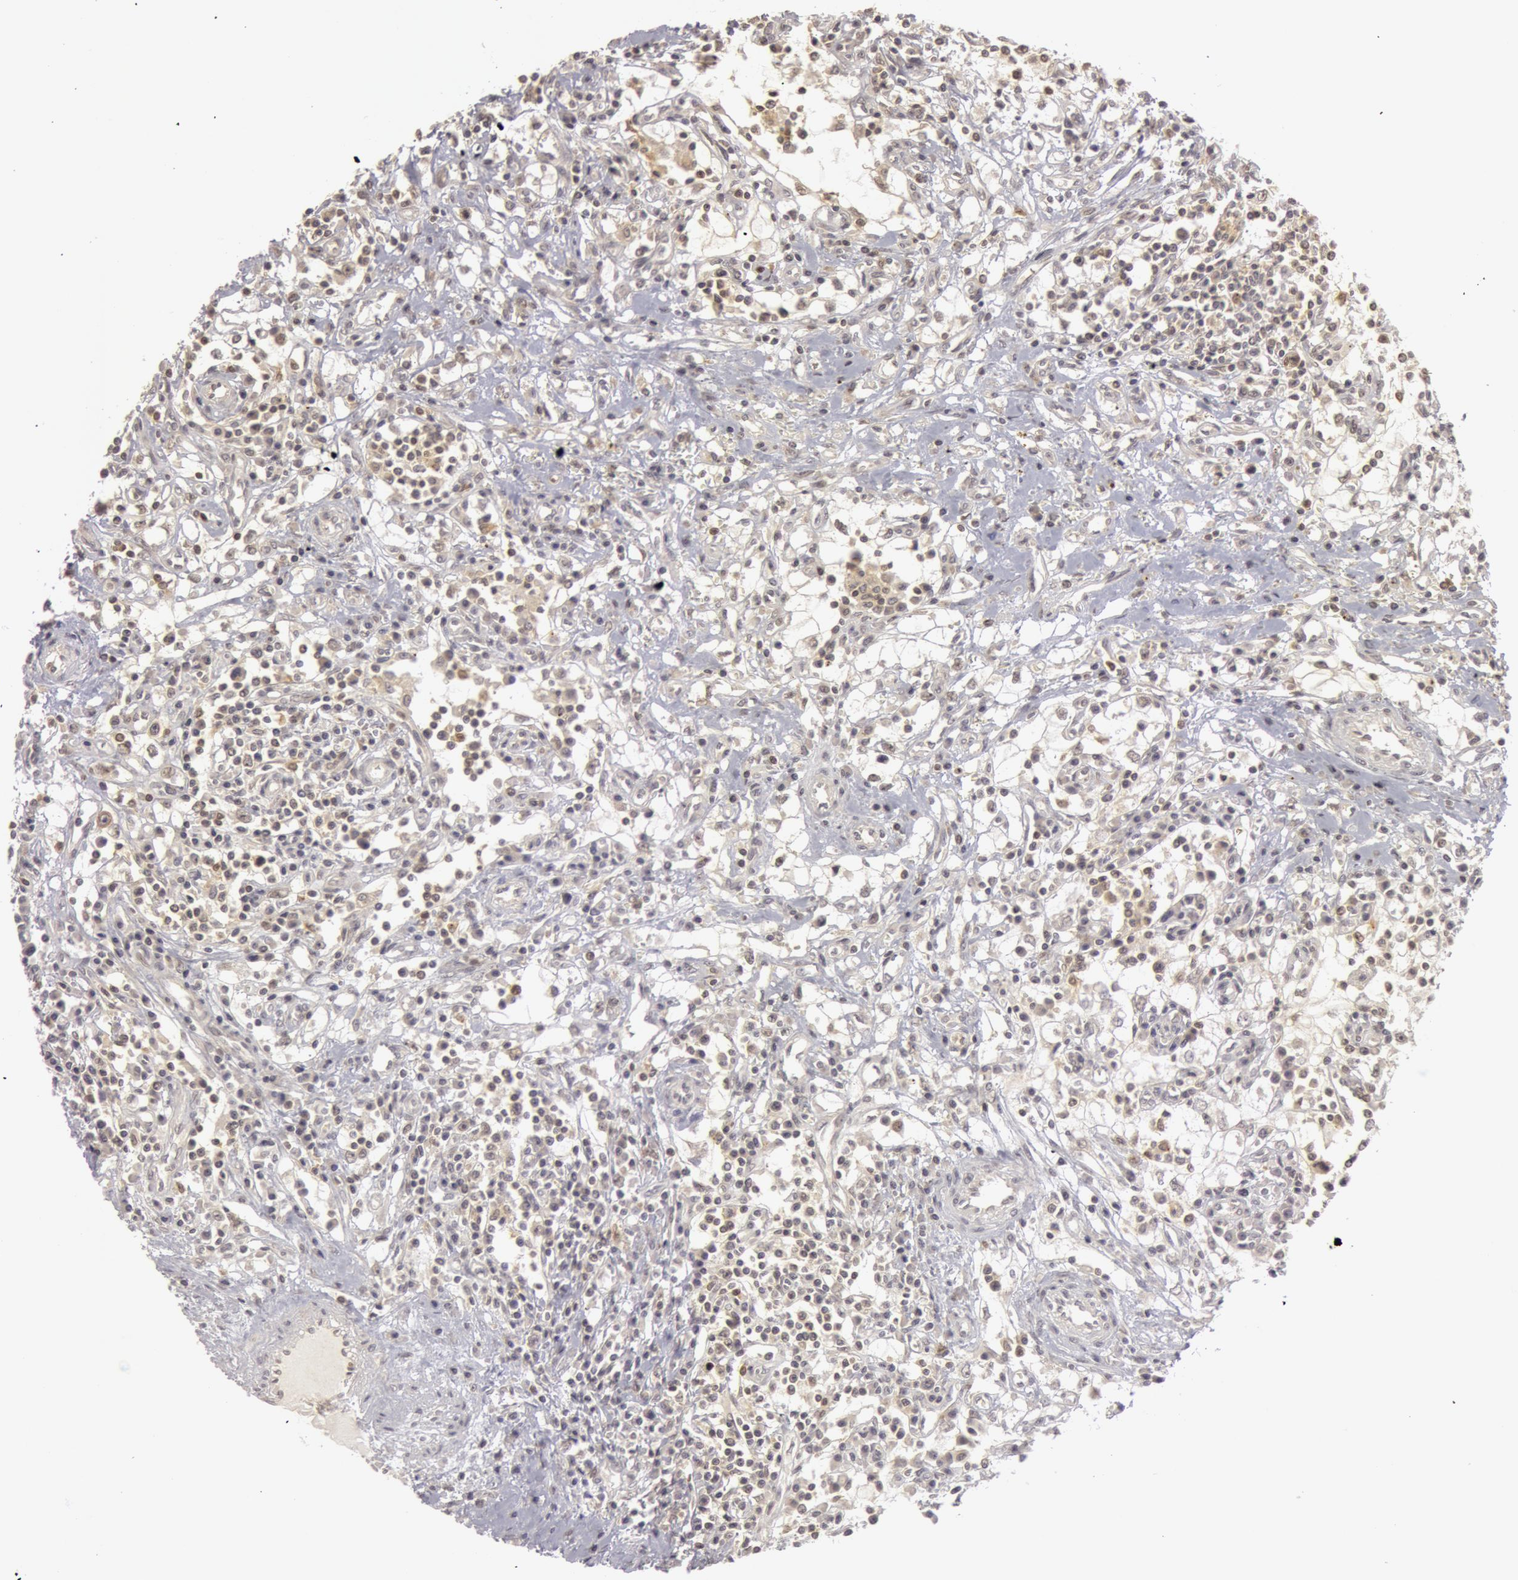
{"staining": {"intensity": "negative", "quantity": "none", "location": "none"}, "tissue": "renal cancer", "cell_type": "Tumor cells", "image_type": "cancer", "snomed": [{"axis": "morphology", "description": "Adenocarcinoma, NOS"}, {"axis": "topography", "description": "Kidney"}], "caption": "Immunohistochemistry of renal cancer demonstrates no expression in tumor cells.", "gene": "OASL", "patient": {"sex": "male", "age": 82}}